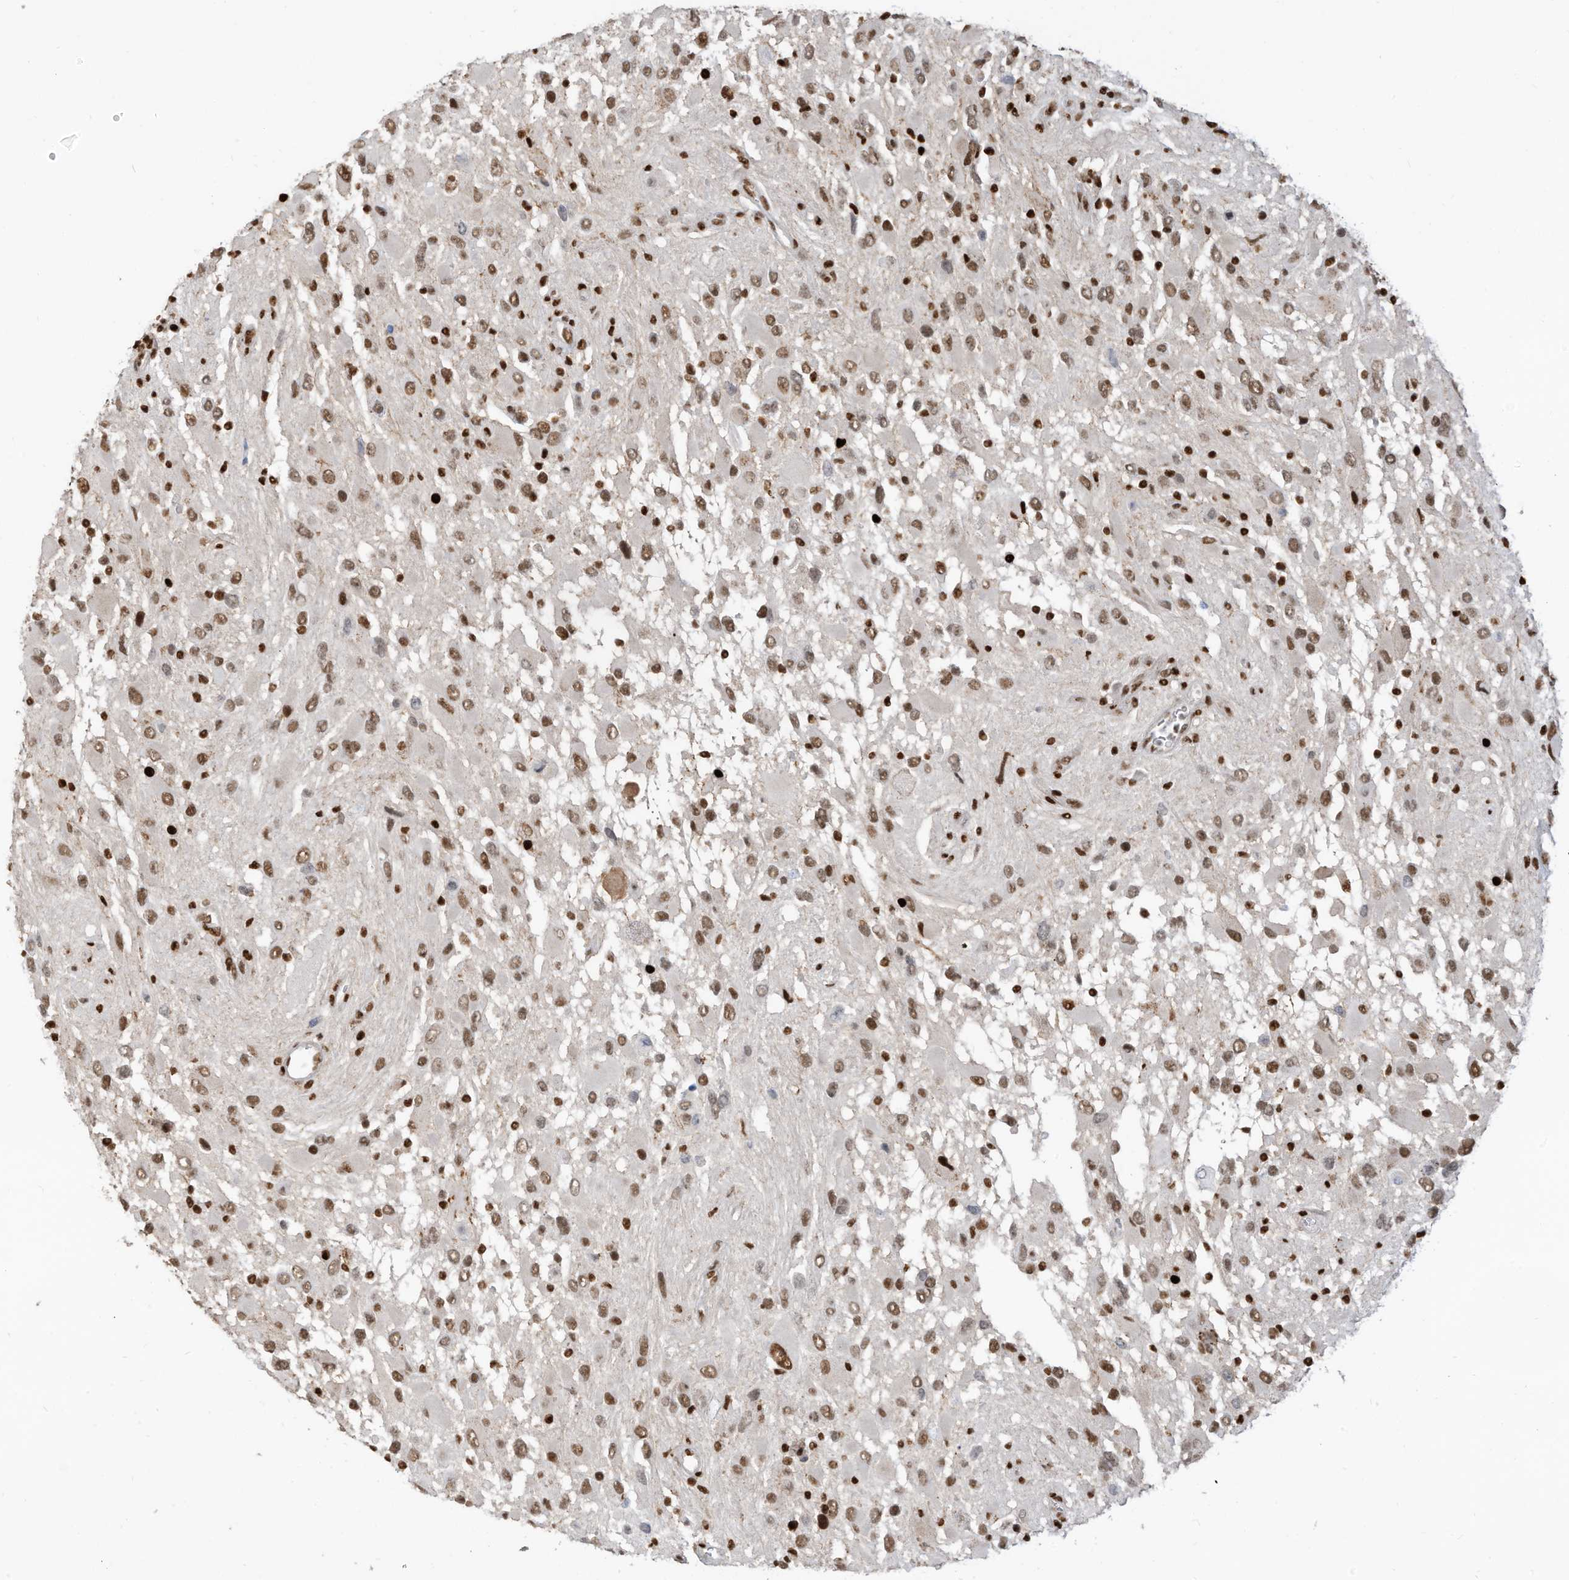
{"staining": {"intensity": "moderate", "quantity": ">75%", "location": "nuclear"}, "tissue": "glioma", "cell_type": "Tumor cells", "image_type": "cancer", "snomed": [{"axis": "morphology", "description": "Glioma, malignant, High grade"}, {"axis": "topography", "description": "Brain"}], "caption": "Protein analysis of malignant high-grade glioma tissue displays moderate nuclear staining in approximately >75% of tumor cells. Nuclei are stained in blue.", "gene": "SAMD15", "patient": {"sex": "male", "age": 53}}